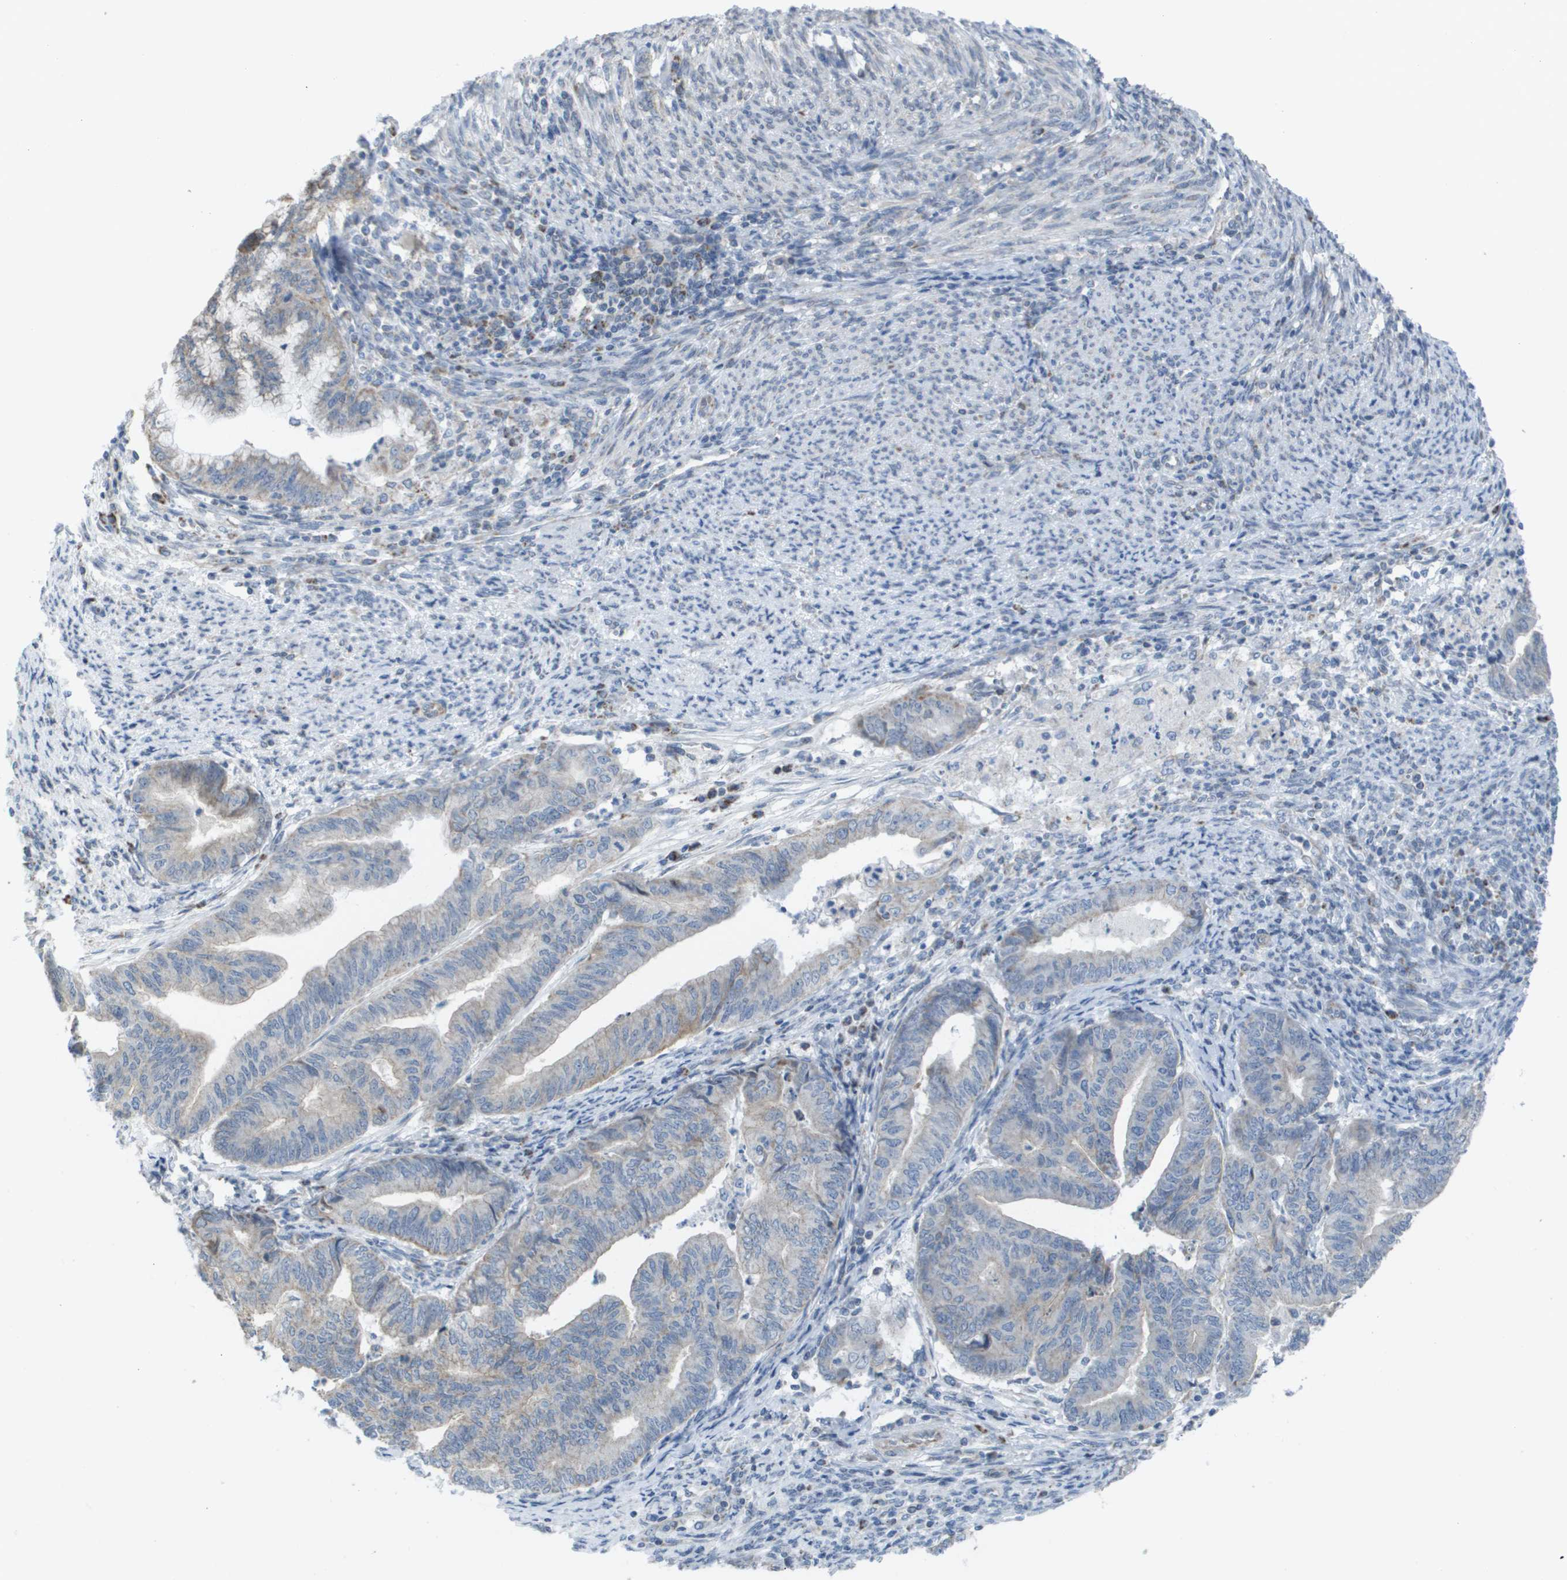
{"staining": {"intensity": "negative", "quantity": "none", "location": "none"}, "tissue": "endometrial cancer", "cell_type": "Tumor cells", "image_type": "cancer", "snomed": [{"axis": "morphology", "description": "Adenocarcinoma, NOS"}, {"axis": "topography", "description": "Endometrium"}], "caption": "Tumor cells show no significant expression in endometrial adenocarcinoma. (IHC, brightfield microscopy, high magnification).", "gene": "TMEM223", "patient": {"sex": "female", "age": 79}}